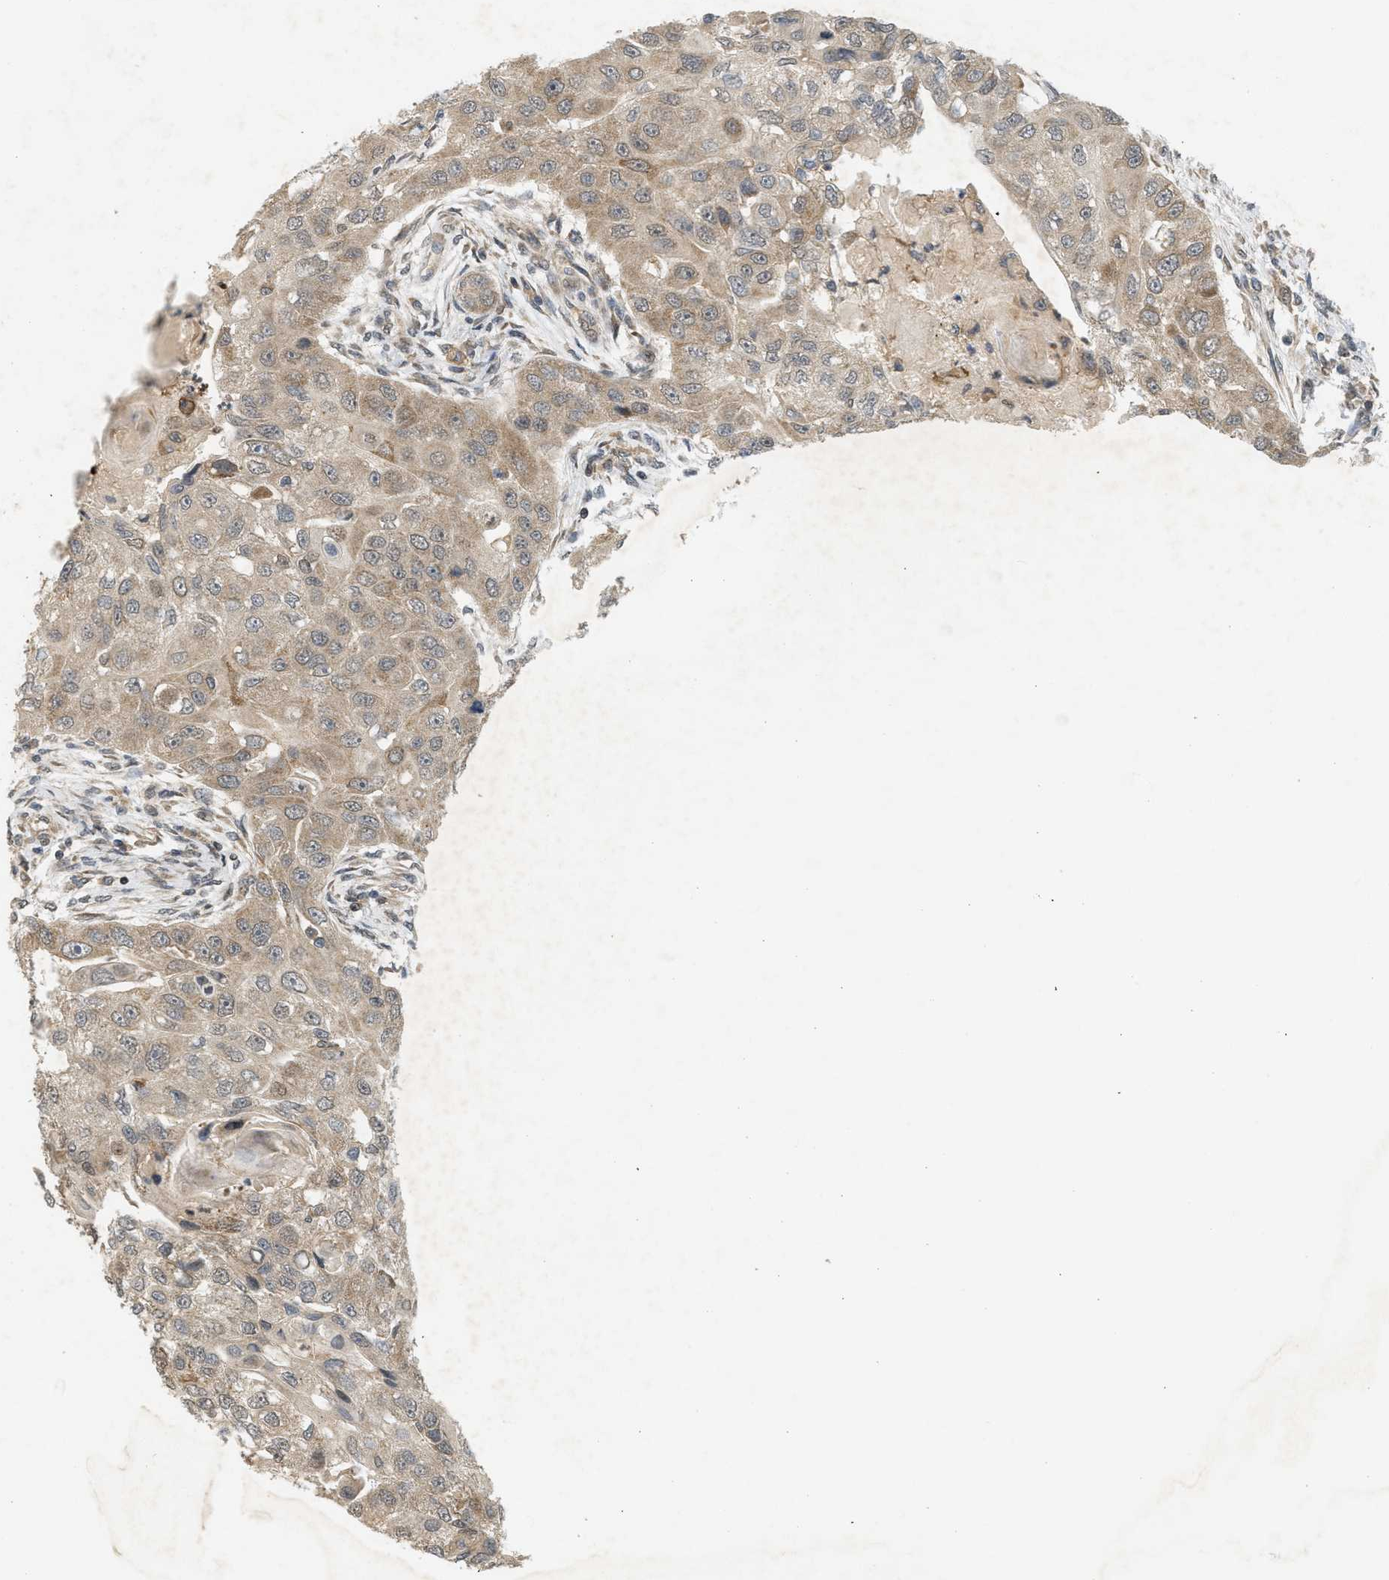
{"staining": {"intensity": "moderate", "quantity": ">75%", "location": "cytoplasmic/membranous,nuclear"}, "tissue": "head and neck cancer", "cell_type": "Tumor cells", "image_type": "cancer", "snomed": [{"axis": "morphology", "description": "Normal tissue, NOS"}, {"axis": "morphology", "description": "Squamous cell carcinoma, NOS"}, {"axis": "topography", "description": "Skeletal muscle"}, {"axis": "topography", "description": "Head-Neck"}], "caption": "Immunohistochemical staining of human squamous cell carcinoma (head and neck) shows moderate cytoplasmic/membranous and nuclear protein expression in approximately >75% of tumor cells. (IHC, brightfield microscopy, high magnification).", "gene": "PRKD1", "patient": {"sex": "male", "age": 51}}